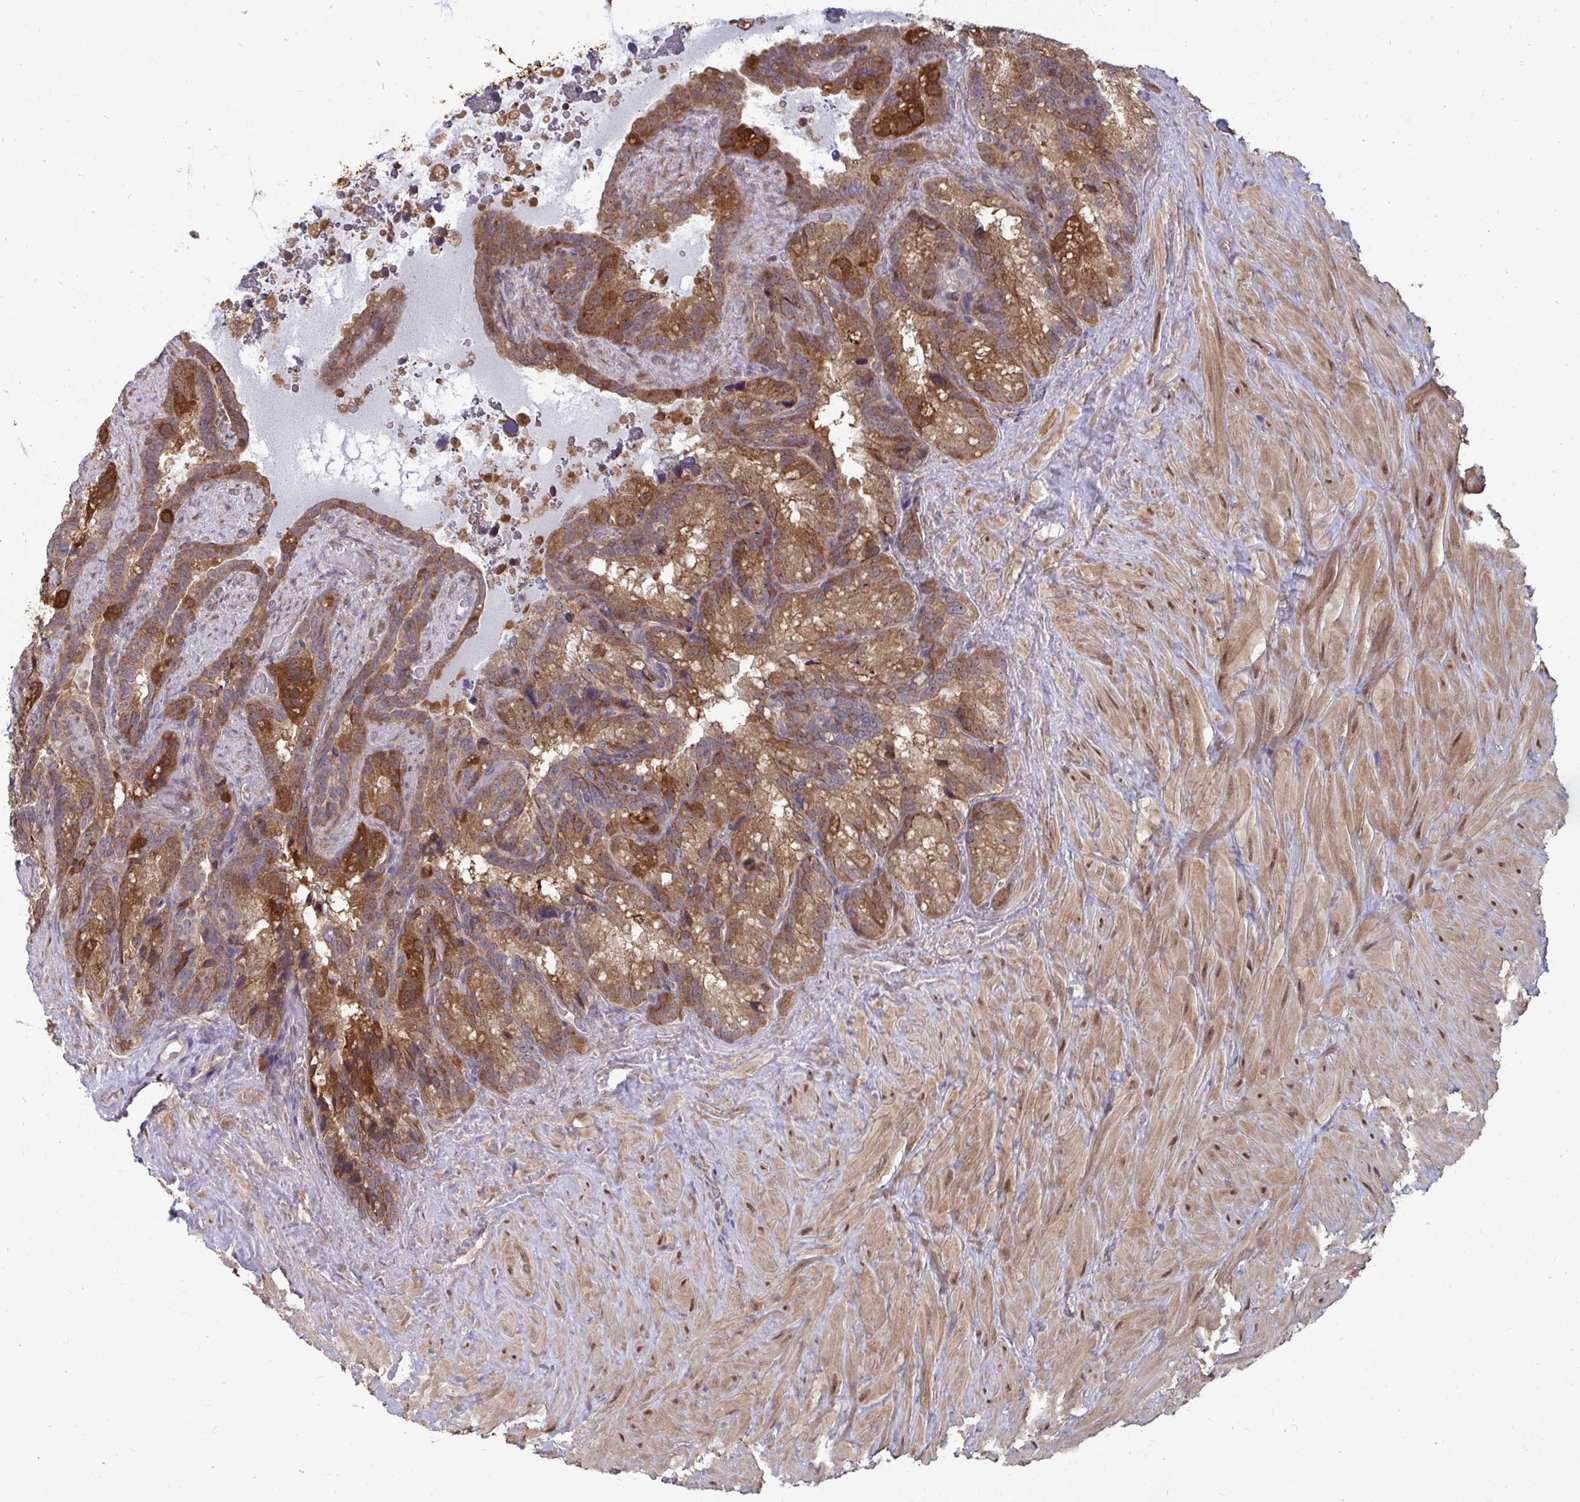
{"staining": {"intensity": "moderate", "quantity": ">75%", "location": "cytoplasmic/membranous"}, "tissue": "seminal vesicle", "cell_type": "Glandular cells", "image_type": "normal", "snomed": [{"axis": "morphology", "description": "Normal tissue, NOS"}, {"axis": "topography", "description": "Seminal veicle"}], "caption": "Immunohistochemical staining of benign seminal vesicle shows moderate cytoplasmic/membranous protein expression in approximately >75% of glandular cells.", "gene": "DNAJA2", "patient": {"sex": "male", "age": 60}}